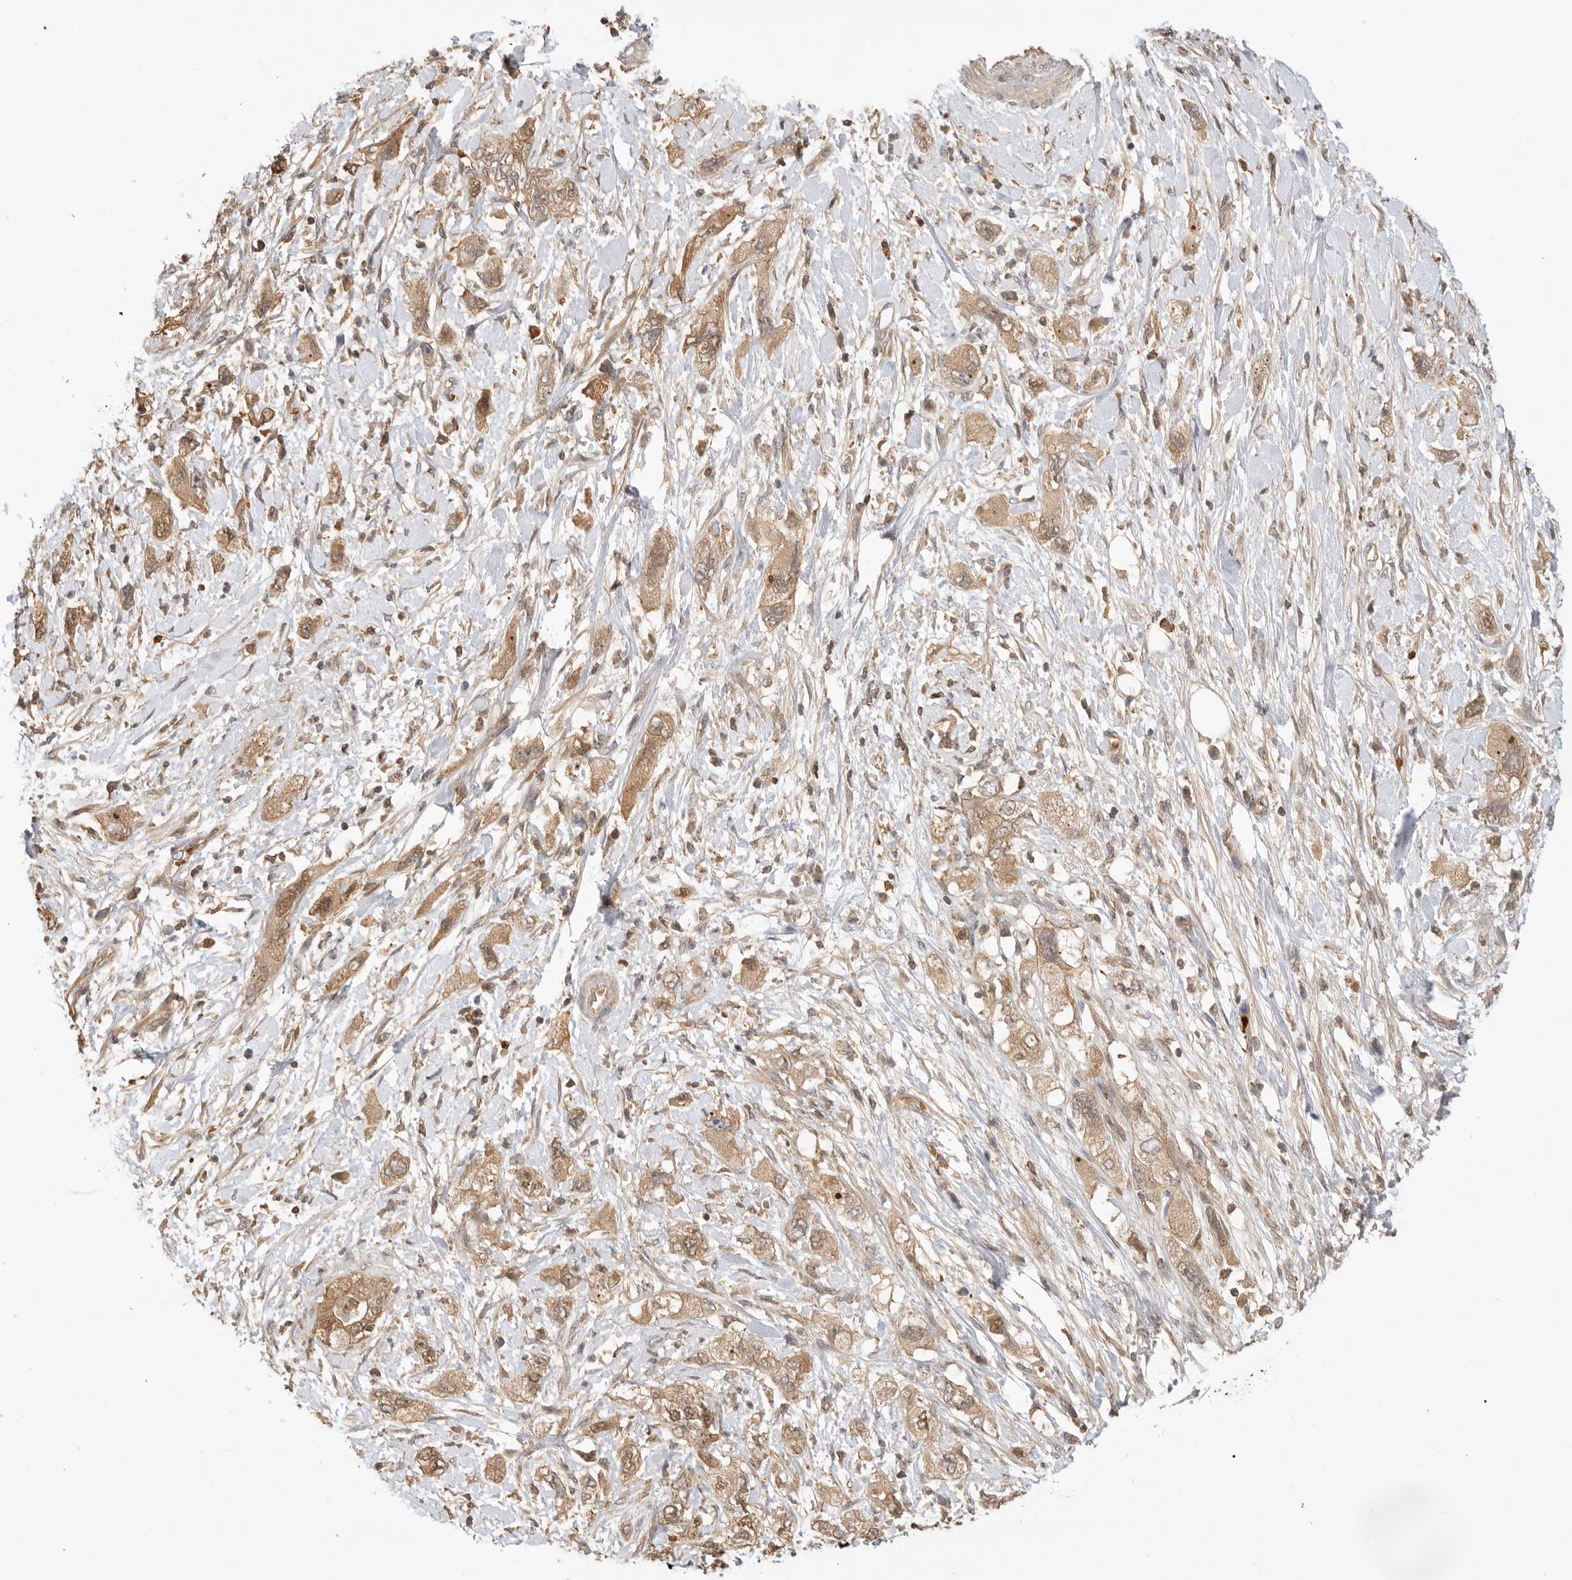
{"staining": {"intensity": "moderate", "quantity": ">75%", "location": "cytoplasmic/membranous"}, "tissue": "pancreatic cancer", "cell_type": "Tumor cells", "image_type": "cancer", "snomed": [{"axis": "morphology", "description": "Adenocarcinoma, NOS"}, {"axis": "topography", "description": "Pancreas"}], "caption": "A medium amount of moderate cytoplasmic/membranous staining is seen in about >75% of tumor cells in pancreatic cancer (adenocarcinoma) tissue.", "gene": "CLDN12", "patient": {"sex": "female", "age": 73}}